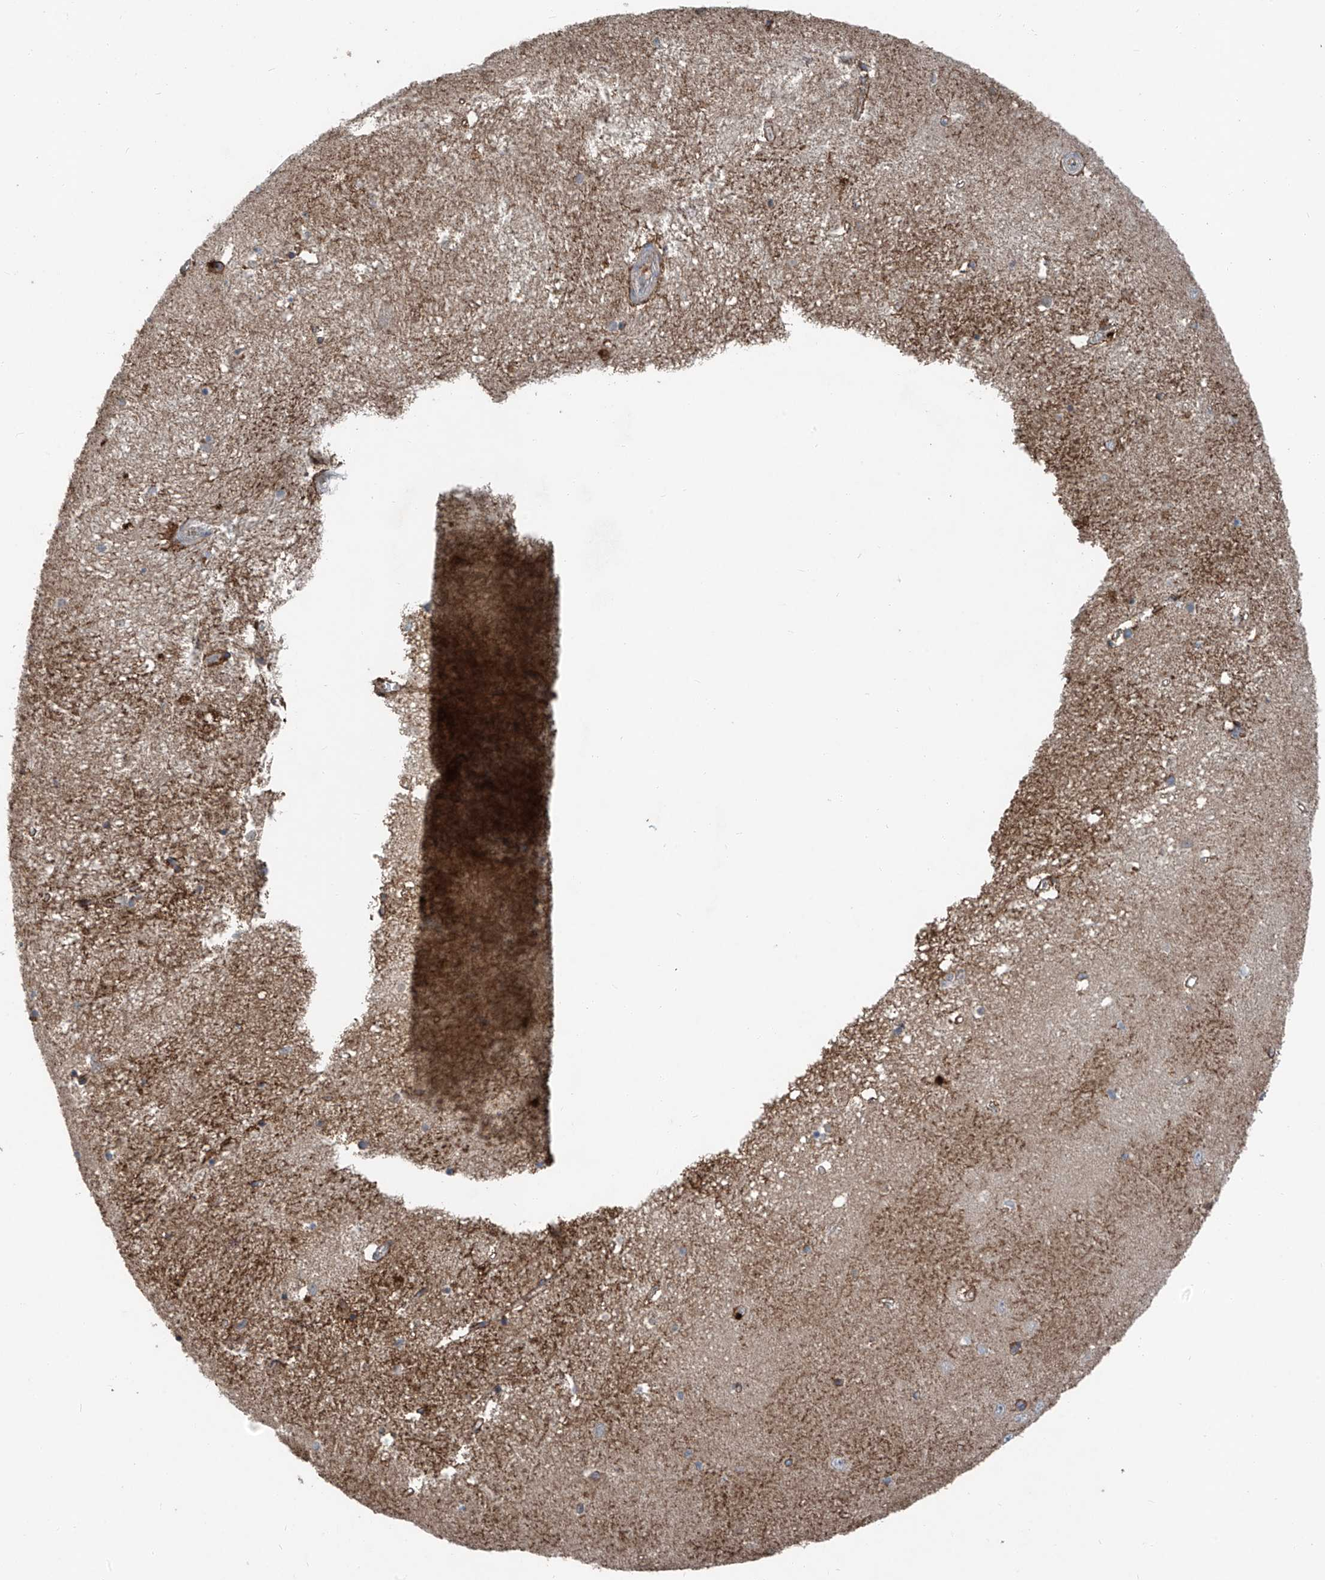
{"staining": {"intensity": "negative", "quantity": "none", "location": "none"}, "tissue": "hippocampus", "cell_type": "Glial cells", "image_type": "normal", "snomed": [{"axis": "morphology", "description": "Normal tissue, NOS"}, {"axis": "topography", "description": "Hippocampus"}], "caption": "The micrograph exhibits no staining of glial cells in benign hippocampus.", "gene": "FOXRED2", "patient": {"sex": "female", "age": 64}}